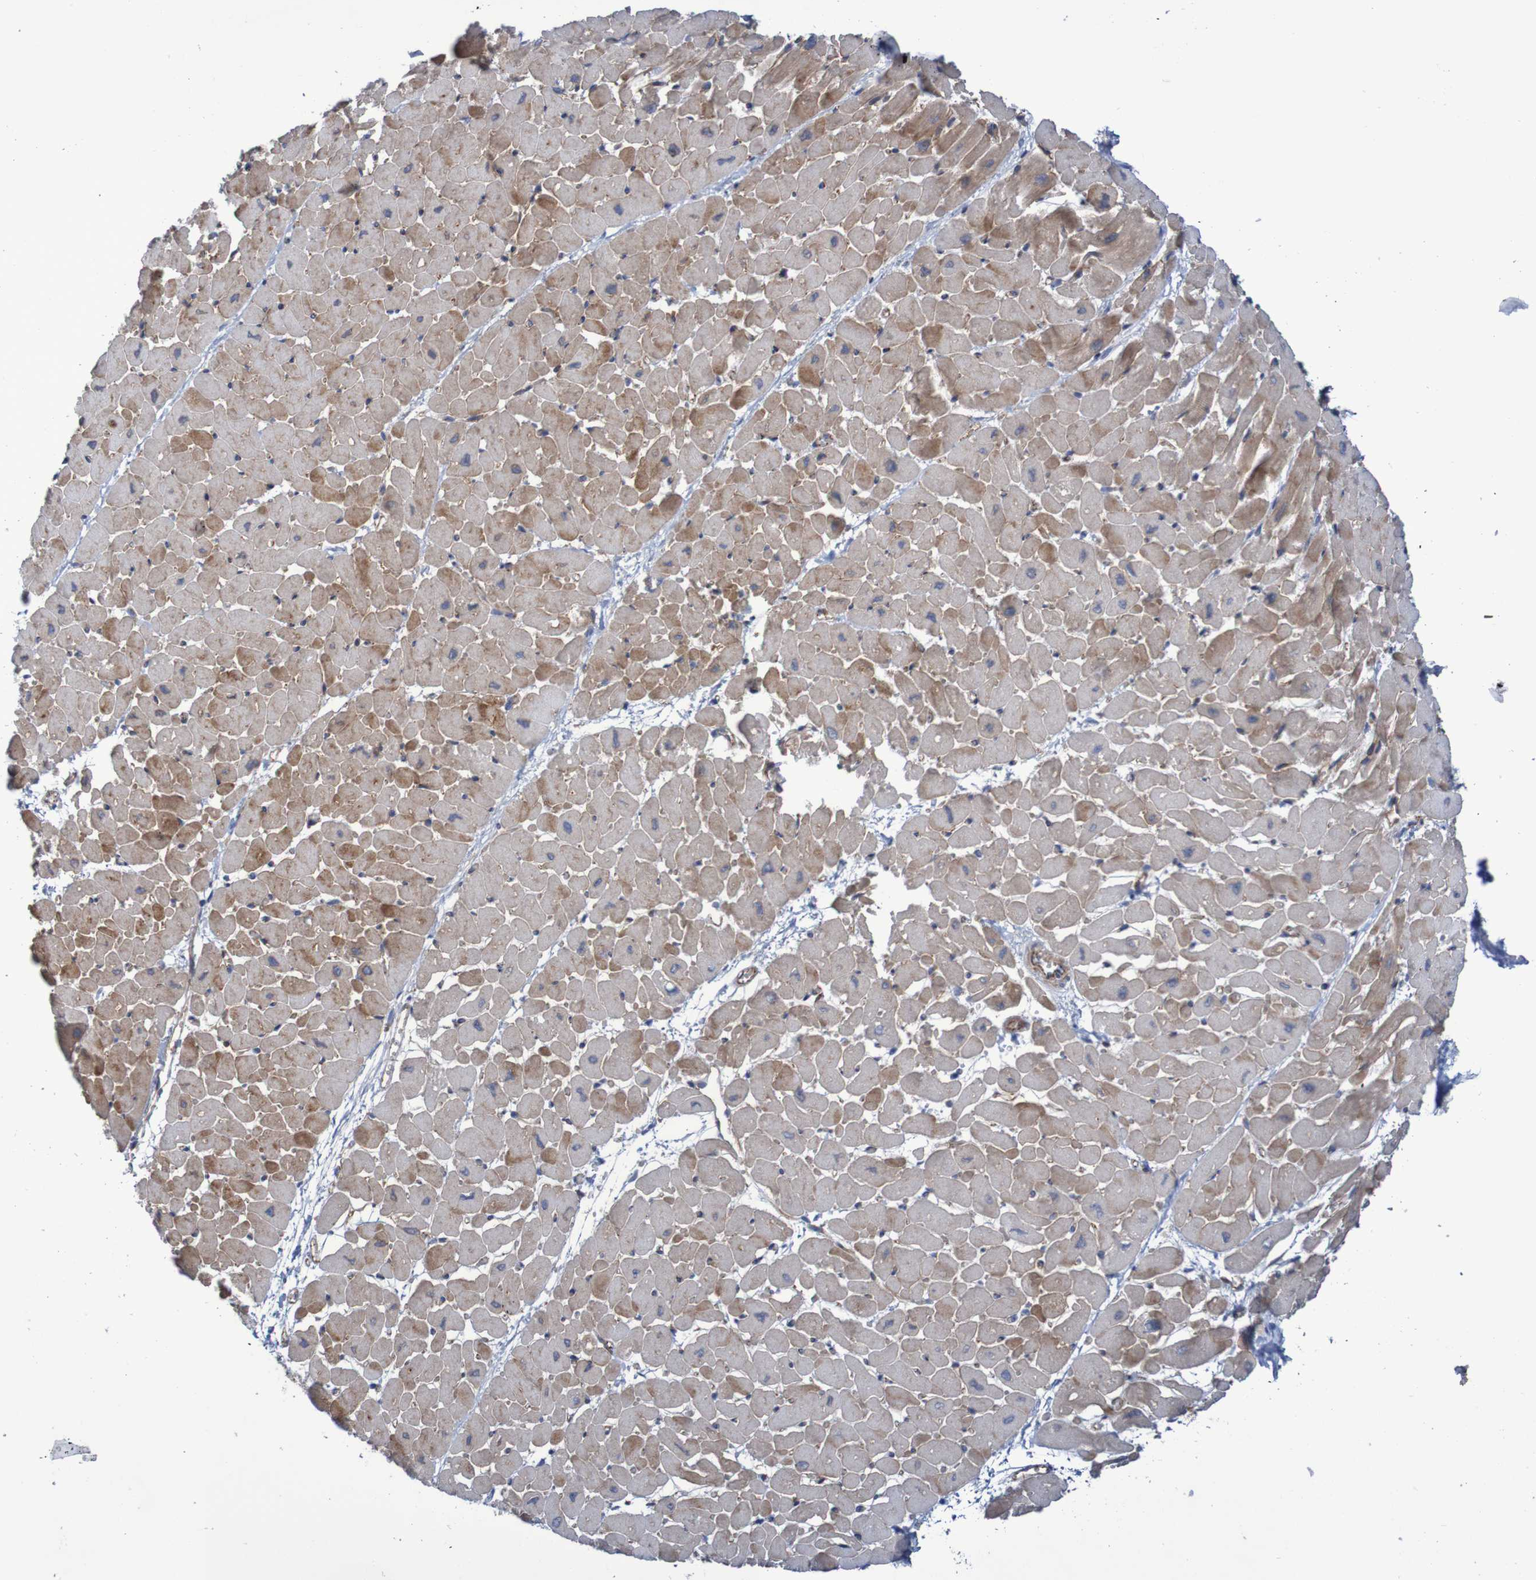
{"staining": {"intensity": "moderate", "quantity": "25%-75%", "location": "cytoplasmic/membranous"}, "tissue": "heart muscle", "cell_type": "Cardiomyocytes", "image_type": "normal", "snomed": [{"axis": "morphology", "description": "Normal tissue, NOS"}, {"axis": "topography", "description": "Heart"}], "caption": "Immunohistochemical staining of benign human heart muscle reveals moderate cytoplasmic/membranous protein expression in about 25%-75% of cardiomyocytes. (DAB (3,3'-diaminobenzidine) IHC with brightfield microscopy, high magnification).", "gene": "NECTIN2", "patient": {"sex": "male", "age": 45}}